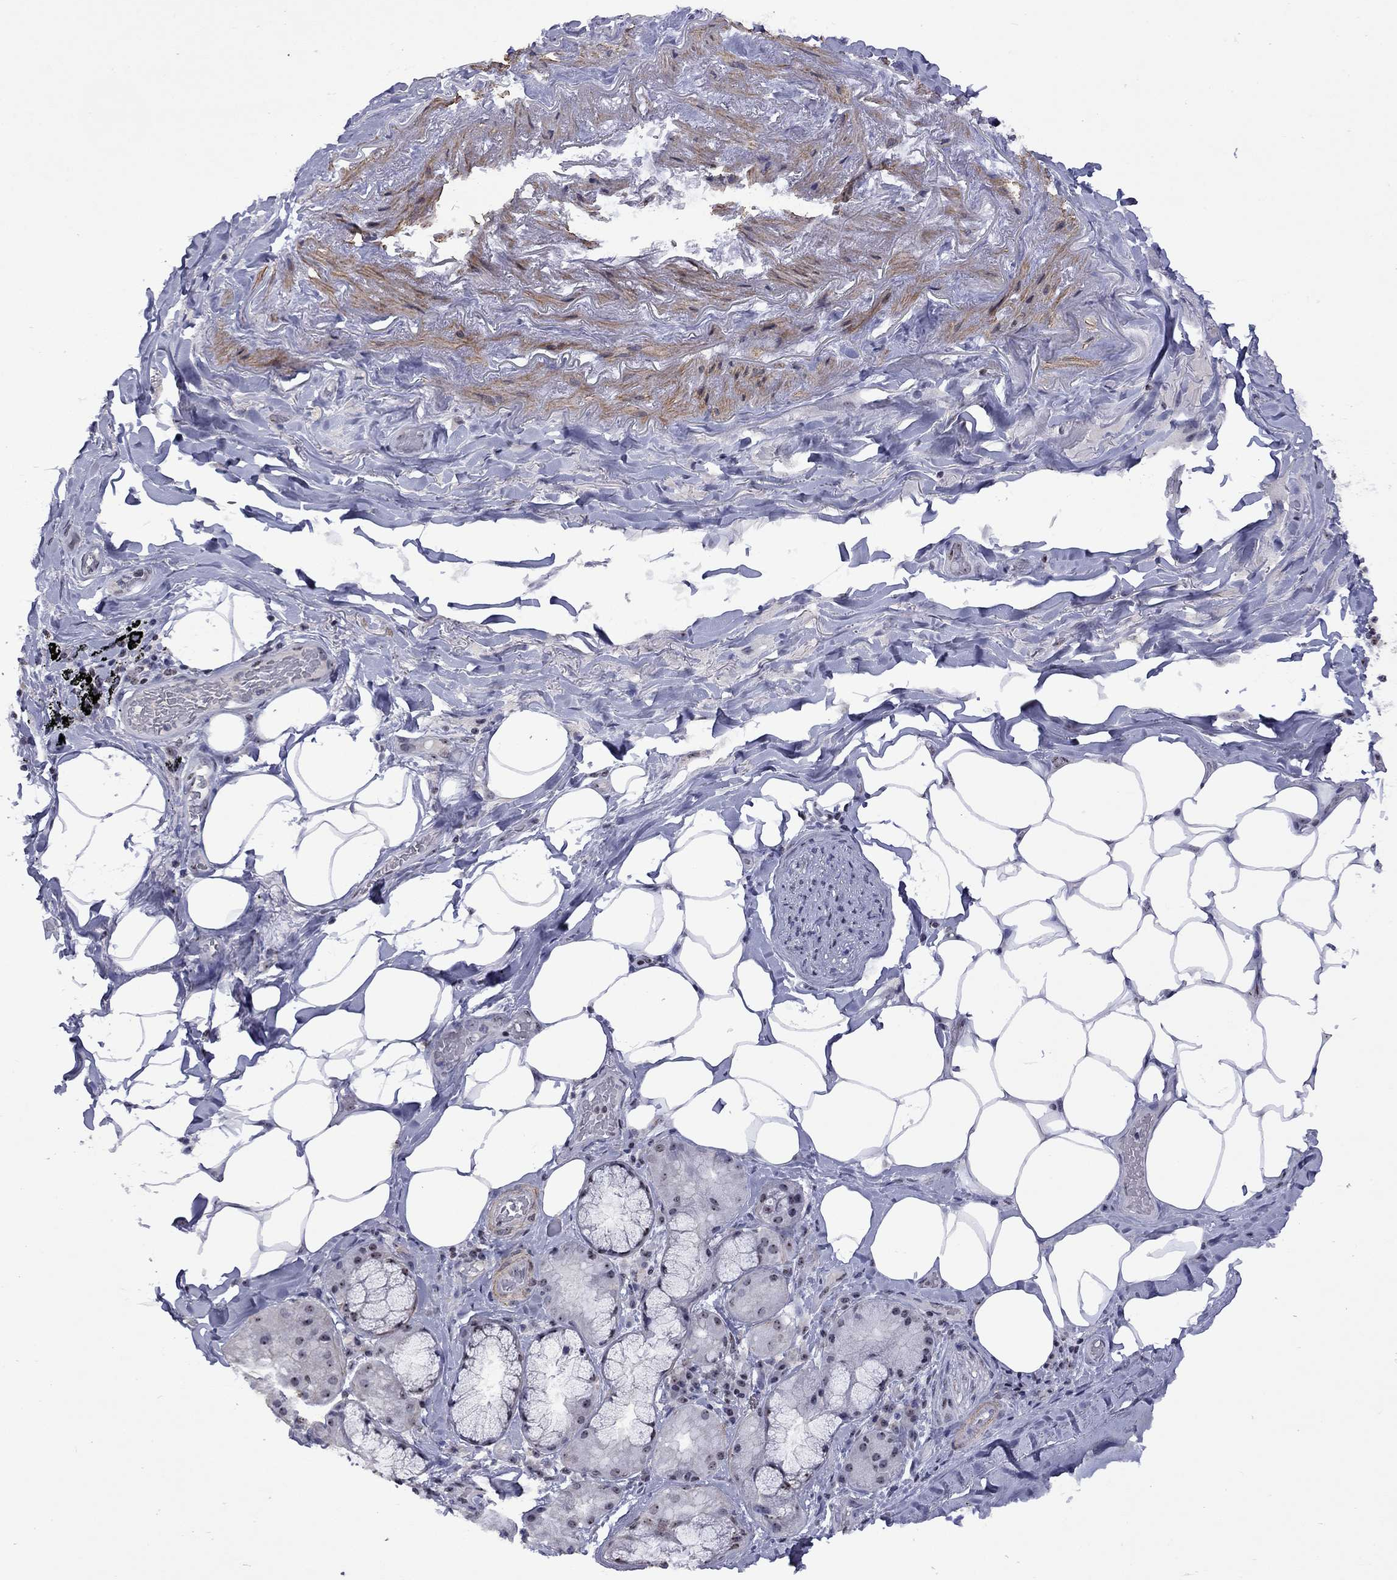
{"staining": {"intensity": "moderate", "quantity": "<25%", "location": "cytoplasmic/membranous"}, "tissue": "adipose tissue", "cell_type": "Adipocytes", "image_type": "normal", "snomed": [{"axis": "morphology", "description": "Normal tissue, NOS"}, {"axis": "topography", "description": "Bronchus"}, {"axis": "topography", "description": "Lung"}], "caption": "The micrograph reveals a brown stain indicating the presence of a protein in the cytoplasmic/membranous of adipocytes in adipose tissue.", "gene": "SPOUT1", "patient": {"sex": "female", "age": 57}}